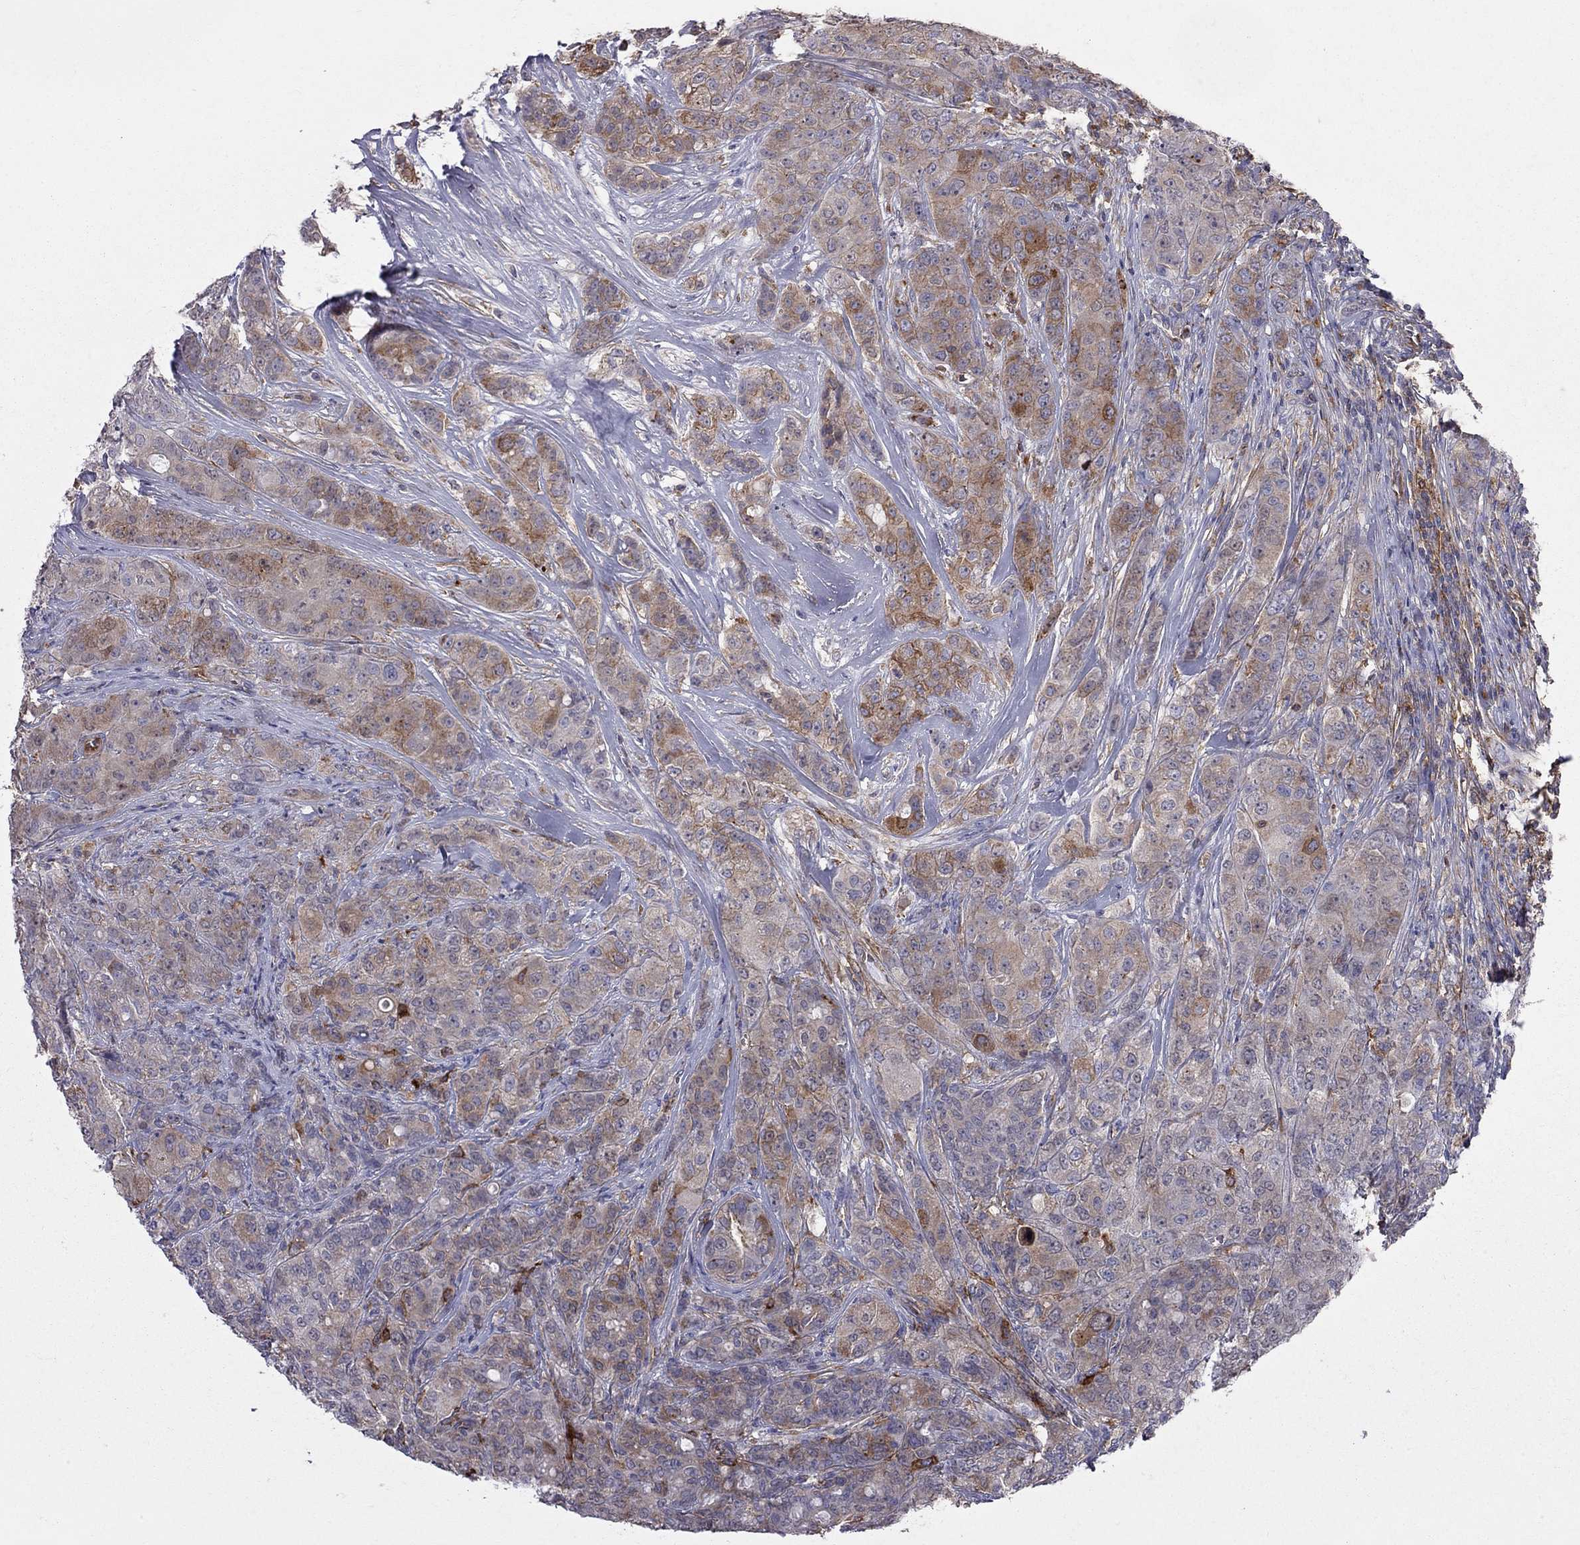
{"staining": {"intensity": "moderate", "quantity": ">75%", "location": "cytoplasmic/membranous"}, "tissue": "breast cancer", "cell_type": "Tumor cells", "image_type": "cancer", "snomed": [{"axis": "morphology", "description": "Duct carcinoma"}, {"axis": "topography", "description": "Breast"}], "caption": "Protein staining by immunohistochemistry (IHC) shows moderate cytoplasmic/membranous positivity in about >75% of tumor cells in breast cancer.", "gene": "EIF4E3", "patient": {"sex": "female", "age": 43}}